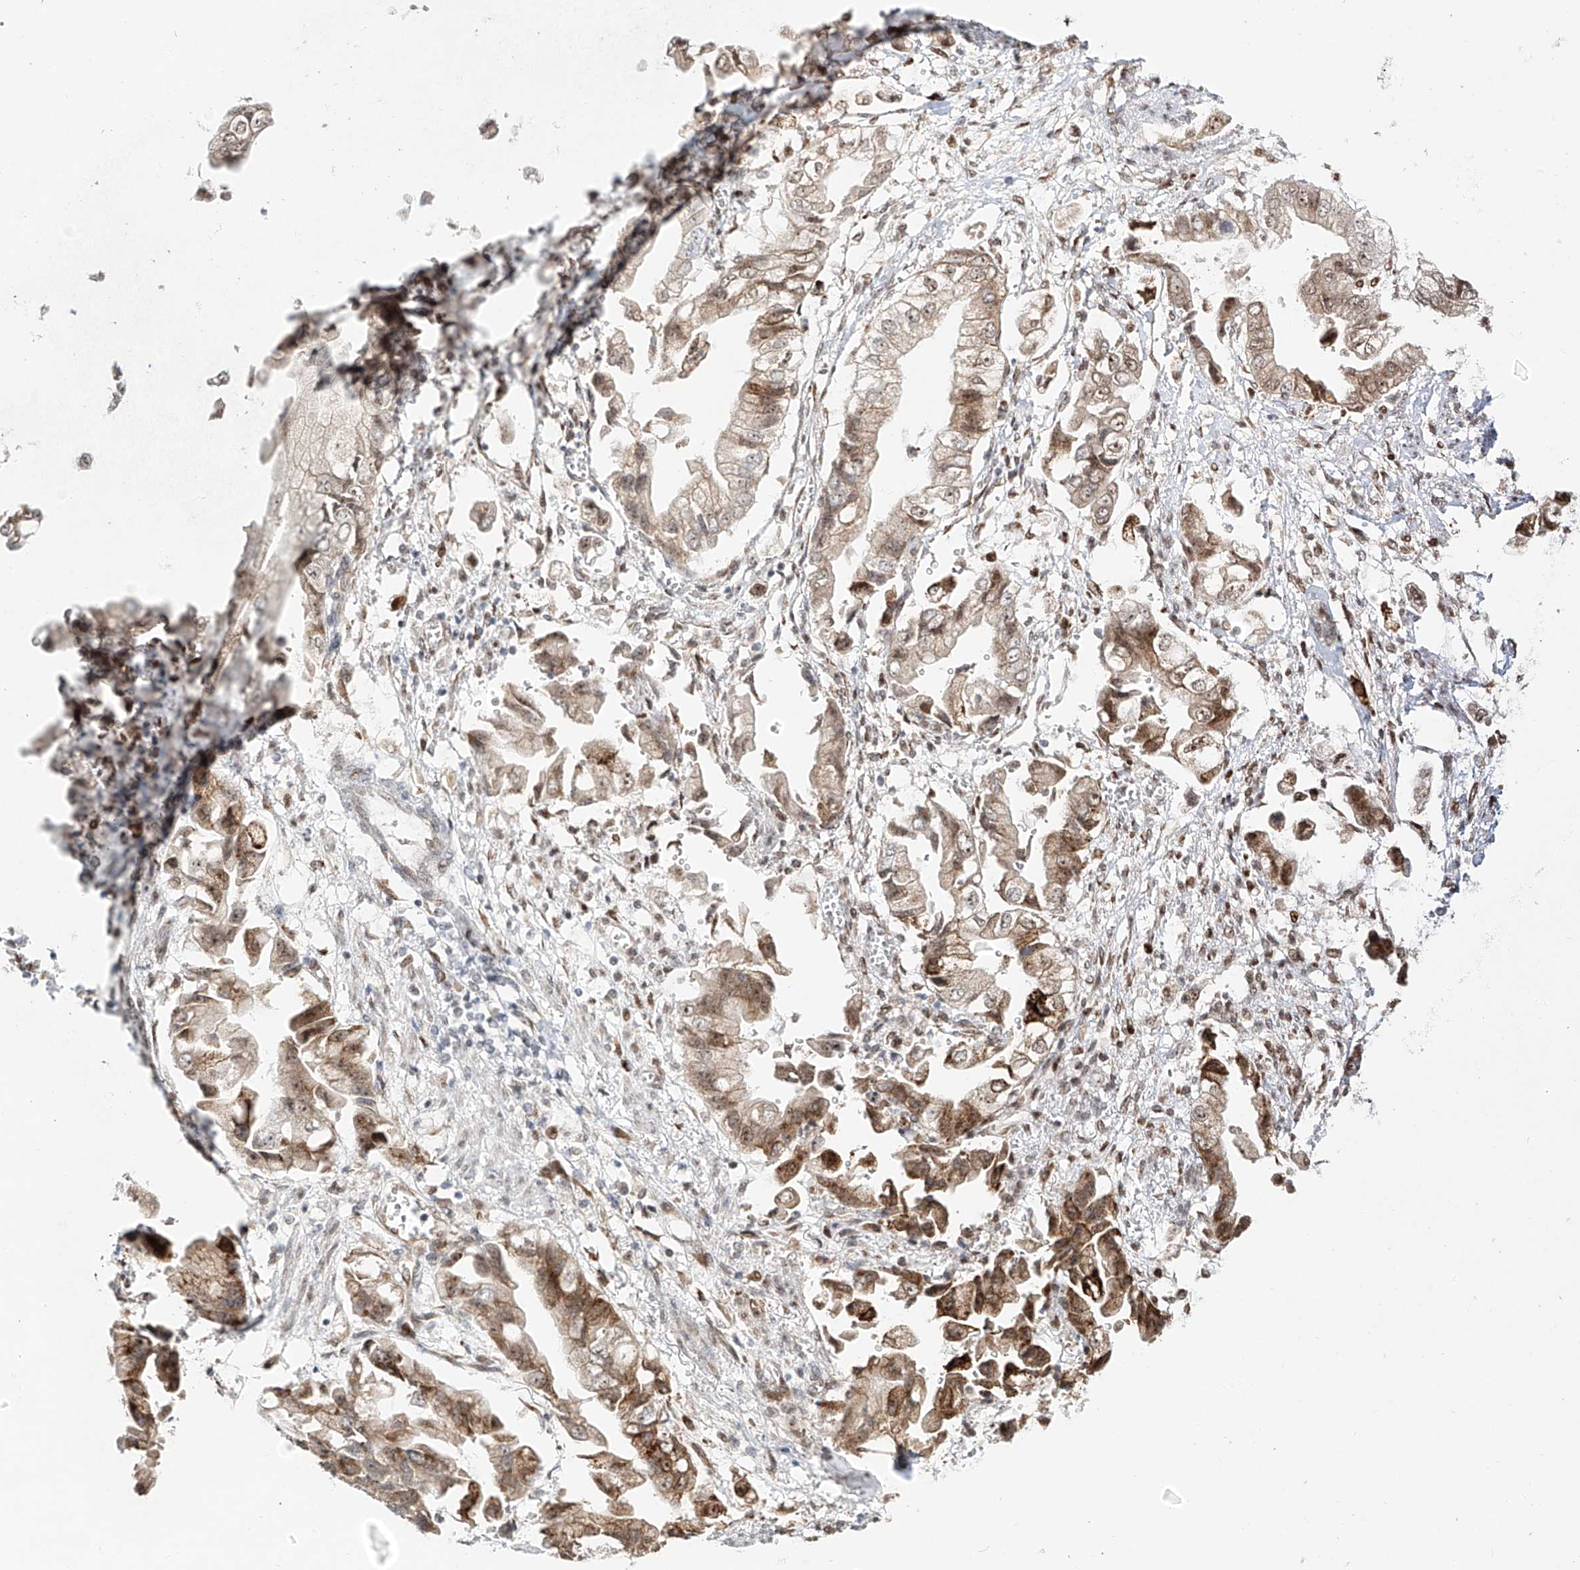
{"staining": {"intensity": "moderate", "quantity": ">75%", "location": "cytoplasmic/membranous,nuclear"}, "tissue": "stomach cancer", "cell_type": "Tumor cells", "image_type": "cancer", "snomed": [{"axis": "morphology", "description": "Adenocarcinoma, NOS"}, {"axis": "topography", "description": "Stomach"}], "caption": "Tumor cells reveal medium levels of moderate cytoplasmic/membranous and nuclear staining in about >75% of cells in stomach cancer.", "gene": "ZNF710", "patient": {"sex": "male", "age": 62}}